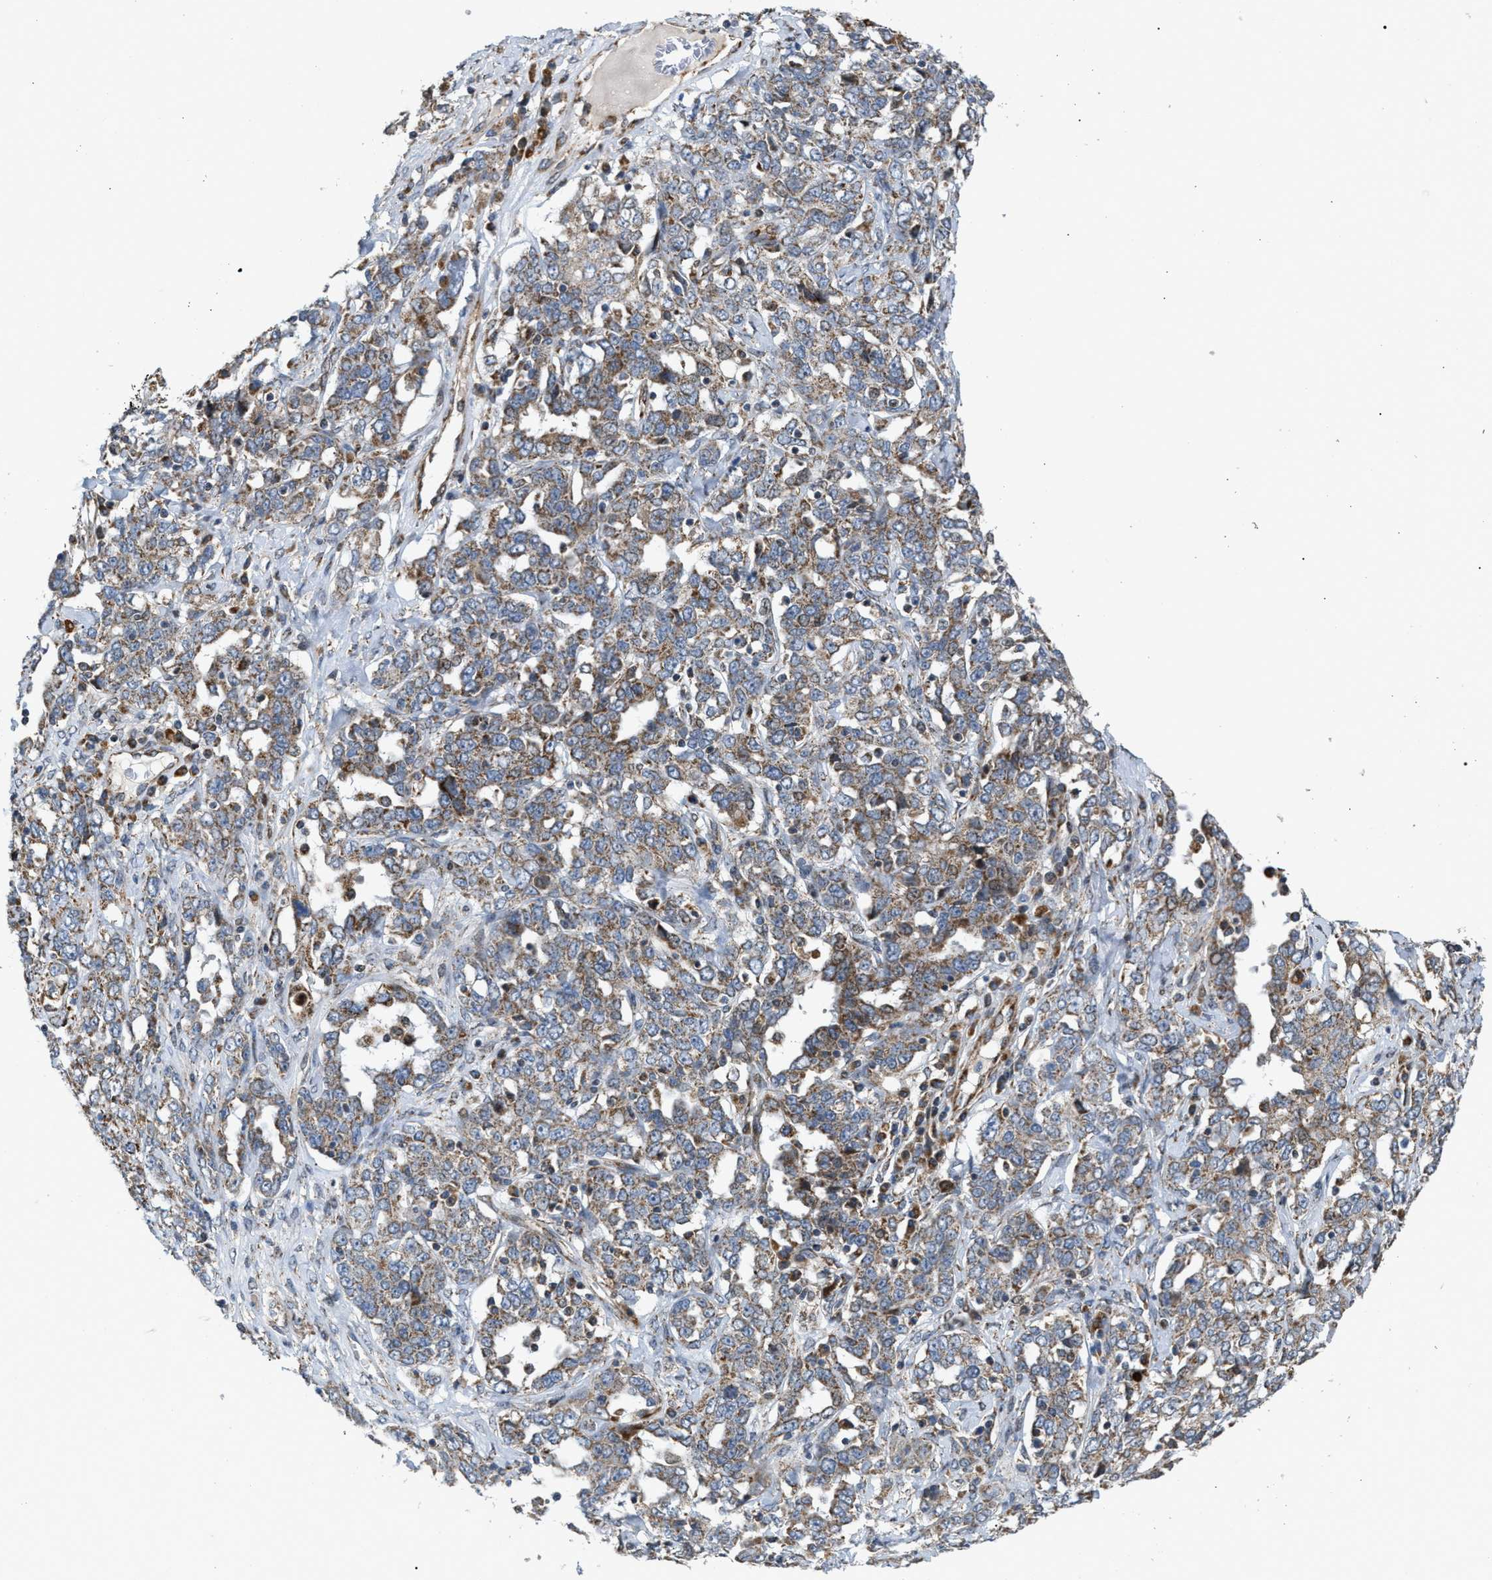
{"staining": {"intensity": "moderate", "quantity": ">75%", "location": "cytoplasmic/membranous"}, "tissue": "ovarian cancer", "cell_type": "Tumor cells", "image_type": "cancer", "snomed": [{"axis": "morphology", "description": "Carcinoma, endometroid"}, {"axis": "topography", "description": "Ovary"}], "caption": "Endometroid carcinoma (ovarian) stained for a protein exhibits moderate cytoplasmic/membranous positivity in tumor cells.", "gene": "TACO1", "patient": {"sex": "female", "age": 62}}